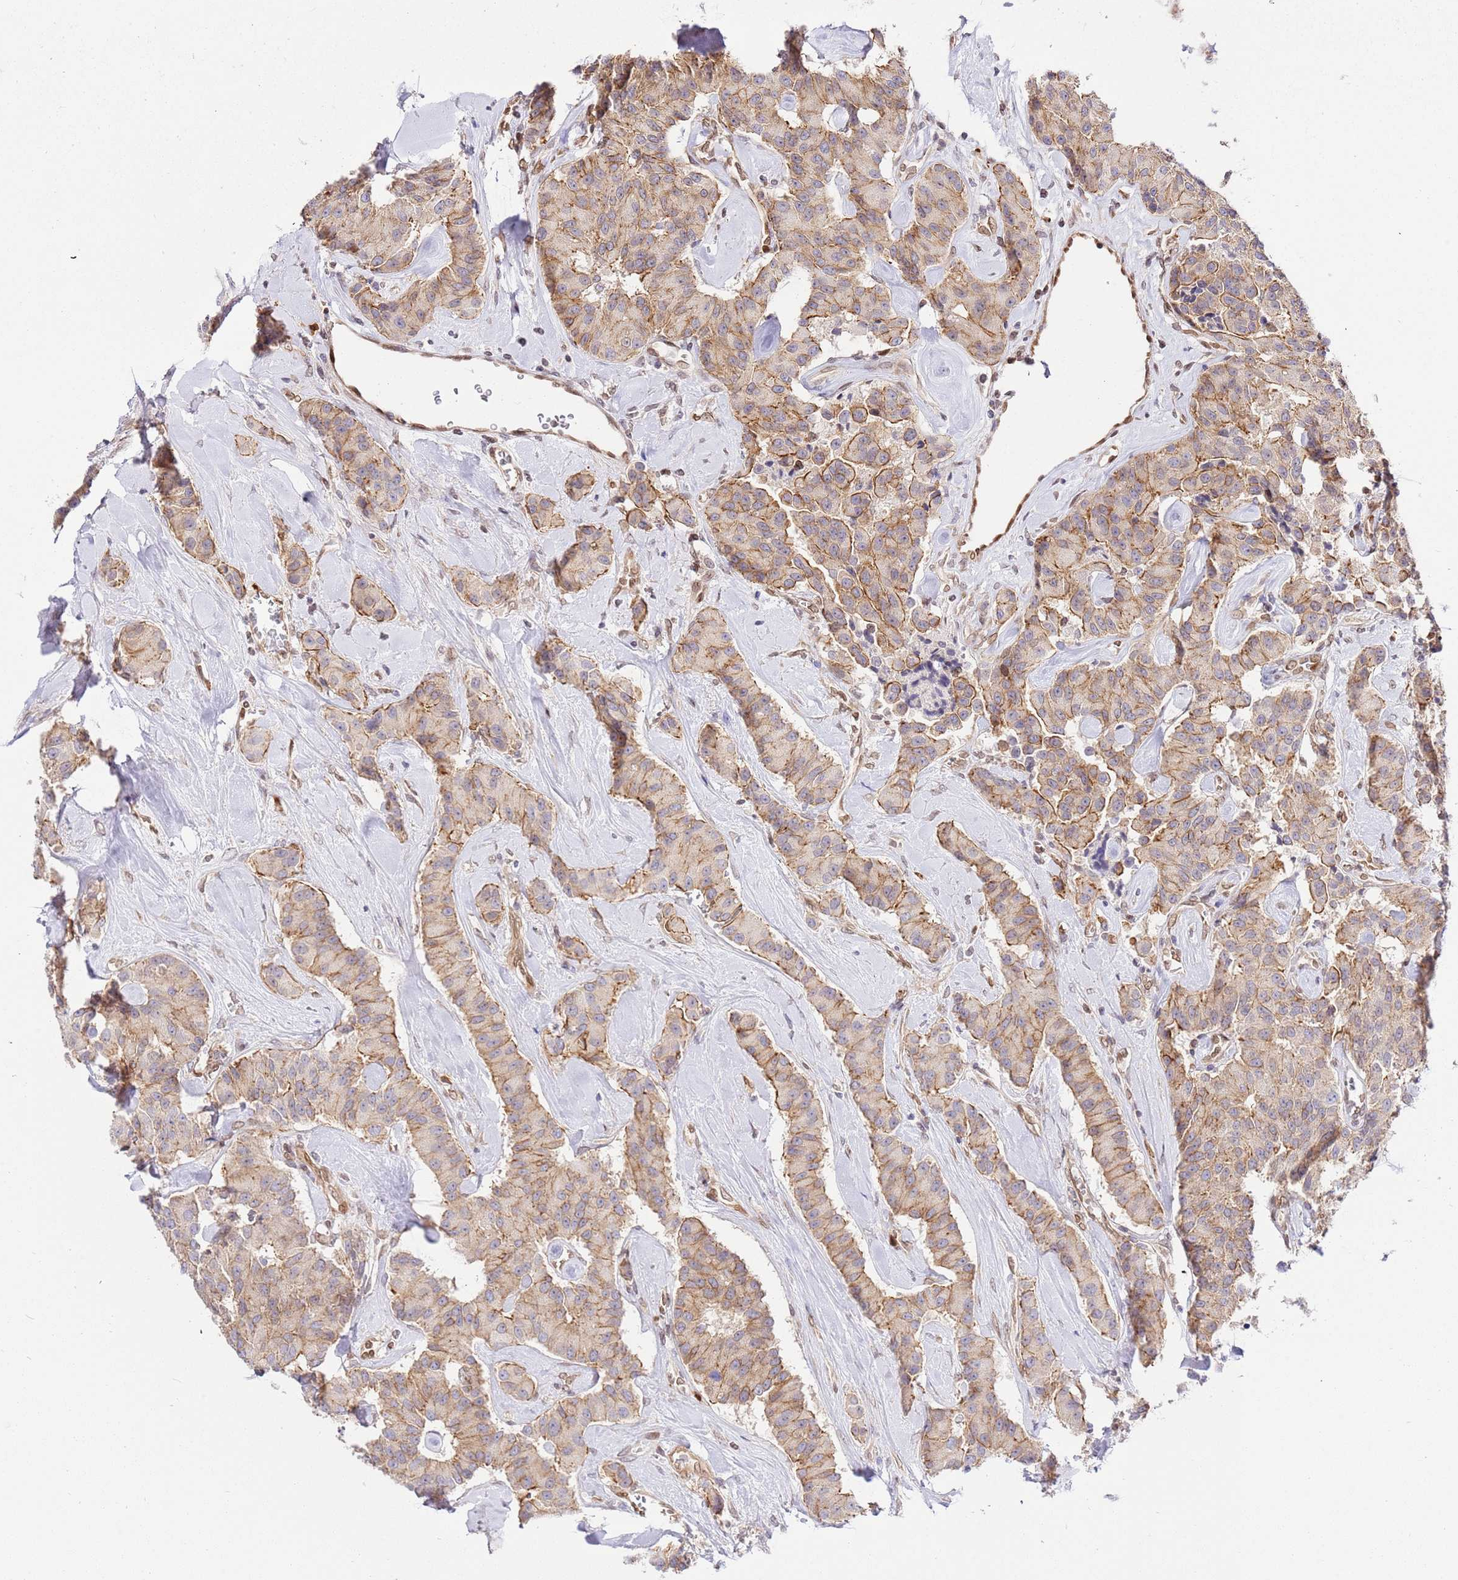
{"staining": {"intensity": "moderate", "quantity": "25%-75%", "location": "cytoplasmic/membranous"}, "tissue": "carcinoid", "cell_type": "Tumor cells", "image_type": "cancer", "snomed": [{"axis": "morphology", "description": "Carcinoid, malignant, NOS"}, {"axis": "topography", "description": "Pancreas"}], "caption": "Carcinoid stained with DAB IHC displays medium levels of moderate cytoplasmic/membranous expression in approximately 25%-75% of tumor cells.", "gene": "TRIM37", "patient": {"sex": "male", "age": 41}}